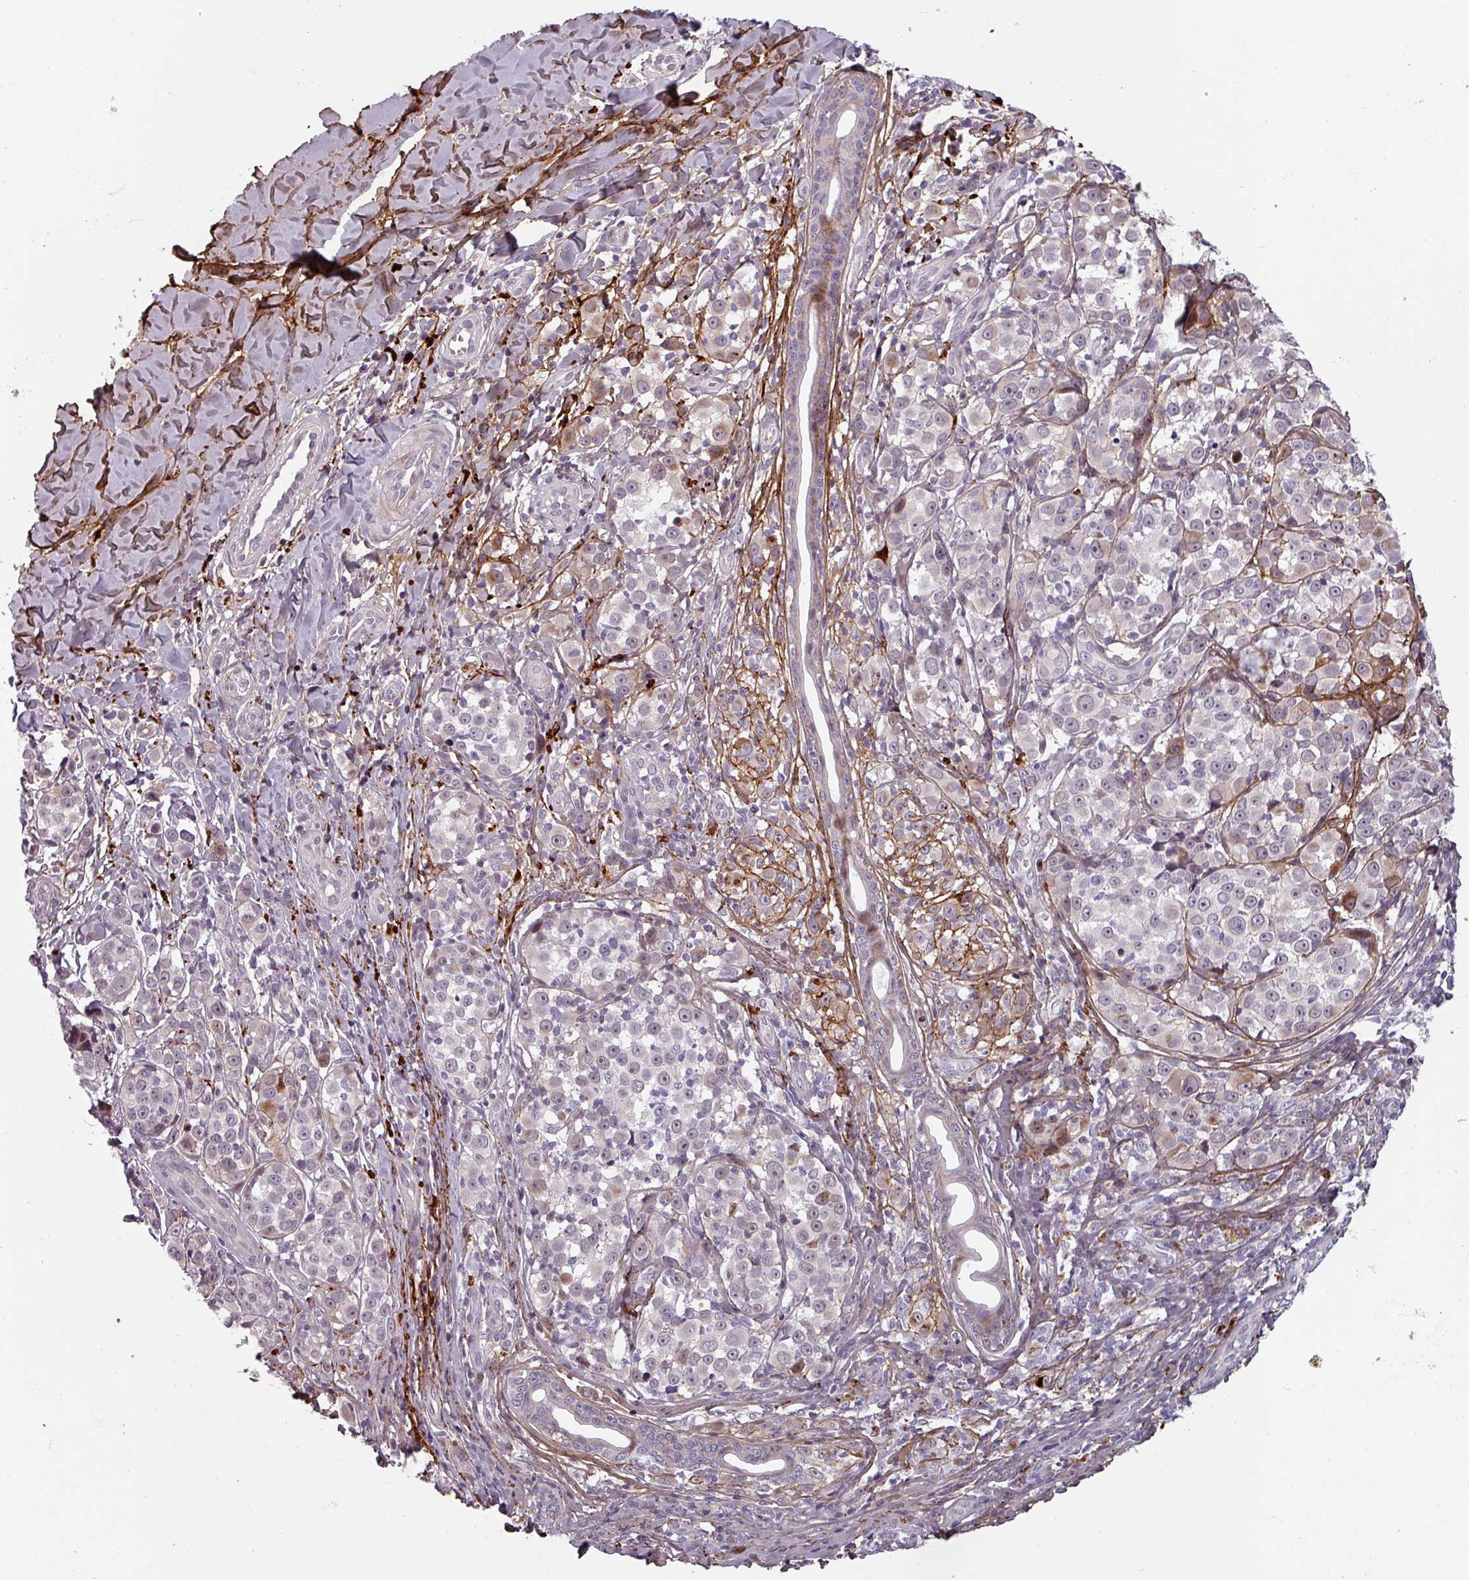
{"staining": {"intensity": "weak", "quantity": "<25%", "location": "nuclear"}, "tissue": "melanoma", "cell_type": "Tumor cells", "image_type": "cancer", "snomed": [{"axis": "morphology", "description": "Malignant melanoma, NOS"}, {"axis": "topography", "description": "Skin"}], "caption": "High magnification brightfield microscopy of malignant melanoma stained with DAB (brown) and counterstained with hematoxylin (blue): tumor cells show no significant expression.", "gene": "CYB5RL", "patient": {"sex": "female", "age": 35}}